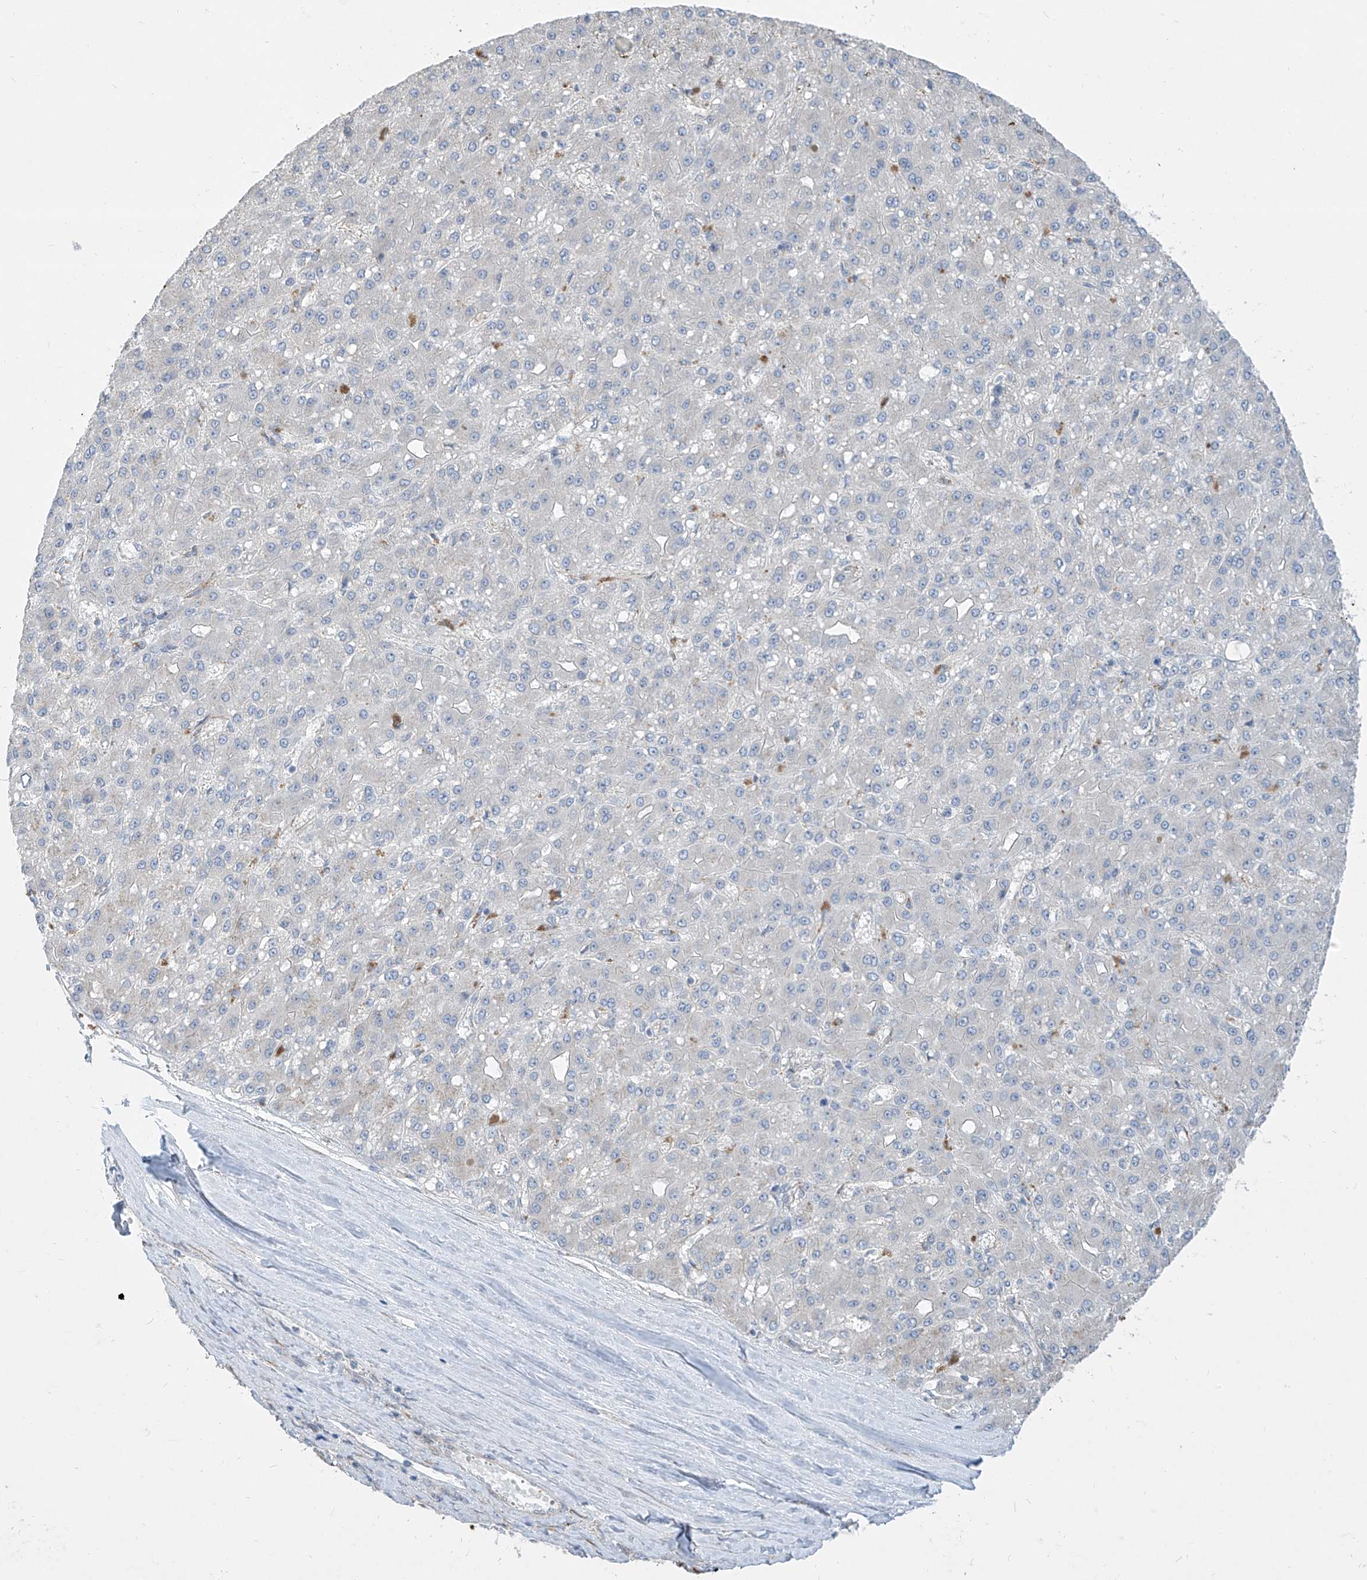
{"staining": {"intensity": "negative", "quantity": "none", "location": "none"}, "tissue": "liver cancer", "cell_type": "Tumor cells", "image_type": "cancer", "snomed": [{"axis": "morphology", "description": "Carcinoma, Hepatocellular, NOS"}, {"axis": "topography", "description": "Liver"}], "caption": "Tumor cells are negative for protein expression in human liver cancer.", "gene": "KRTAP25-1", "patient": {"sex": "male", "age": 67}}